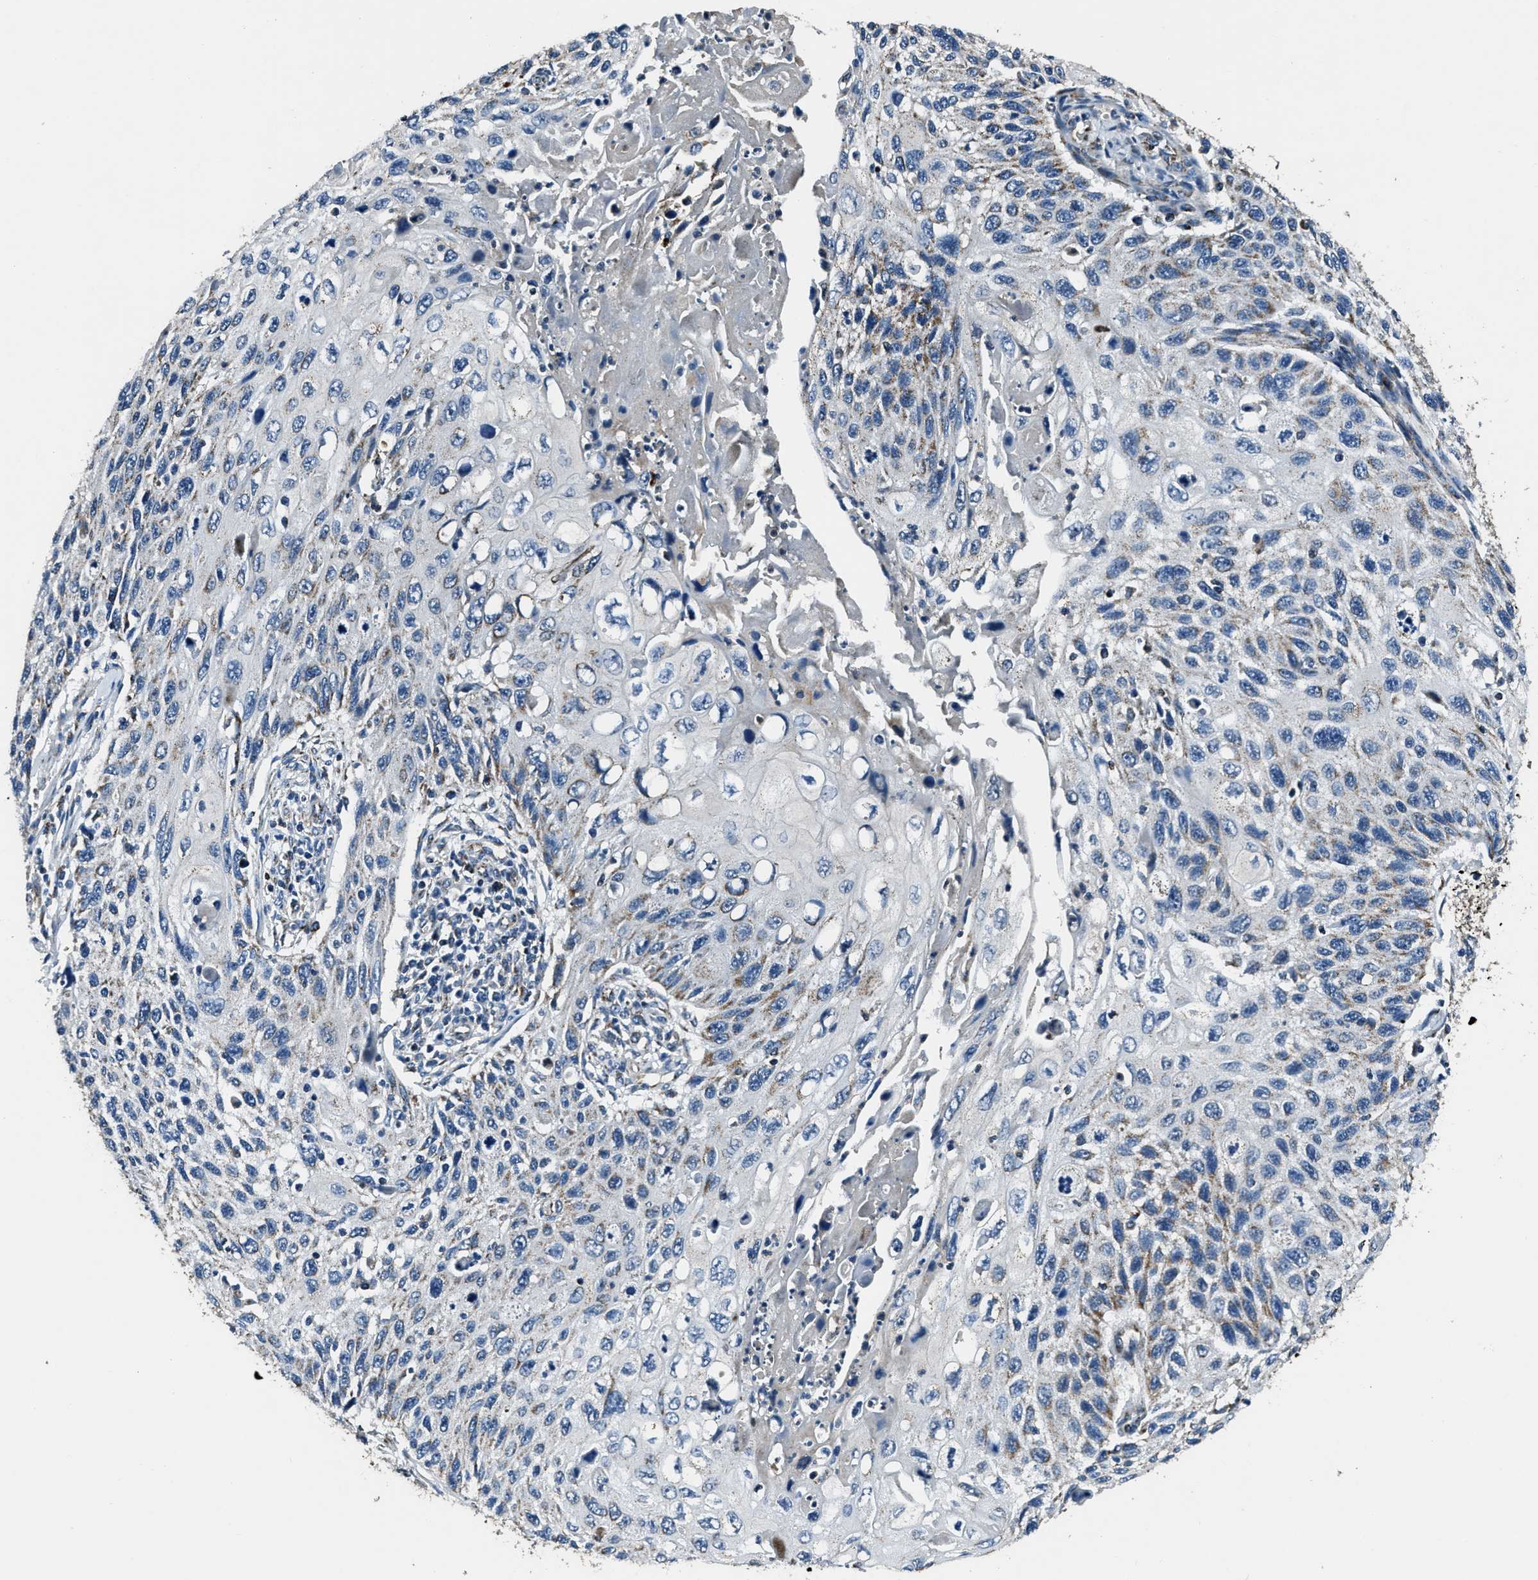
{"staining": {"intensity": "negative", "quantity": "none", "location": "none"}, "tissue": "cervical cancer", "cell_type": "Tumor cells", "image_type": "cancer", "snomed": [{"axis": "morphology", "description": "Squamous cell carcinoma, NOS"}, {"axis": "topography", "description": "Cervix"}], "caption": "IHC photomicrograph of cervical cancer stained for a protein (brown), which demonstrates no expression in tumor cells.", "gene": "OGDH", "patient": {"sex": "female", "age": 70}}